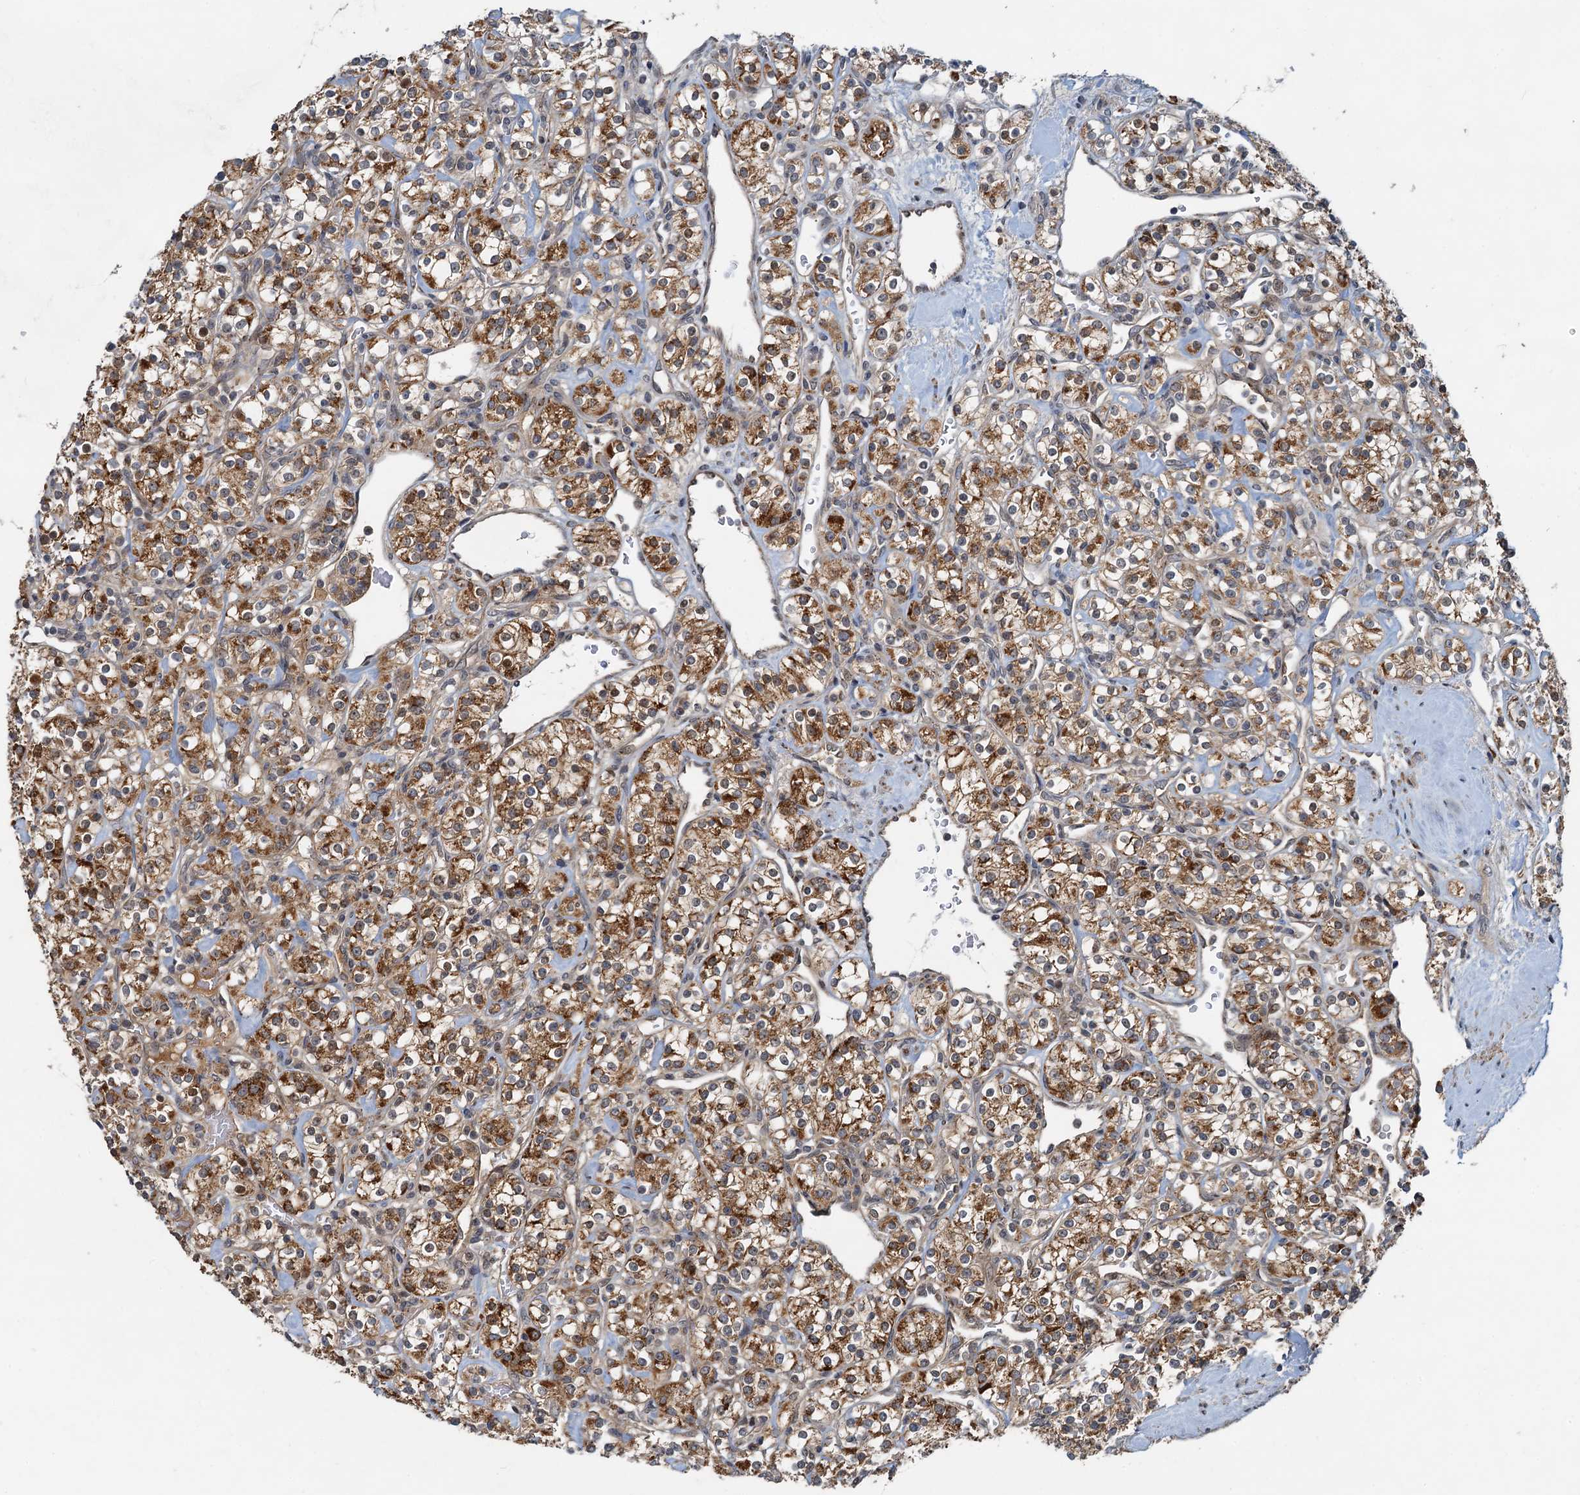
{"staining": {"intensity": "moderate", "quantity": ">75%", "location": "cytoplasmic/membranous"}, "tissue": "renal cancer", "cell_type": "Tumor cells", "image_type": "cancer", "snomed": [{"axis": "morphology", "description": "Adenocarcinoma, NOS"}, {"axis": "topography", "description": "Kidney"}], "caption": "Immunohistochemistry (IHC) micrograph of renal cancer stained for a protein (brown), which shows medium levels of moderate cytoplasmic/membranous positivity in about >75% of tumor cells.", "gene": "CEP68", "patient": {"sex": "male", "age": 77}}